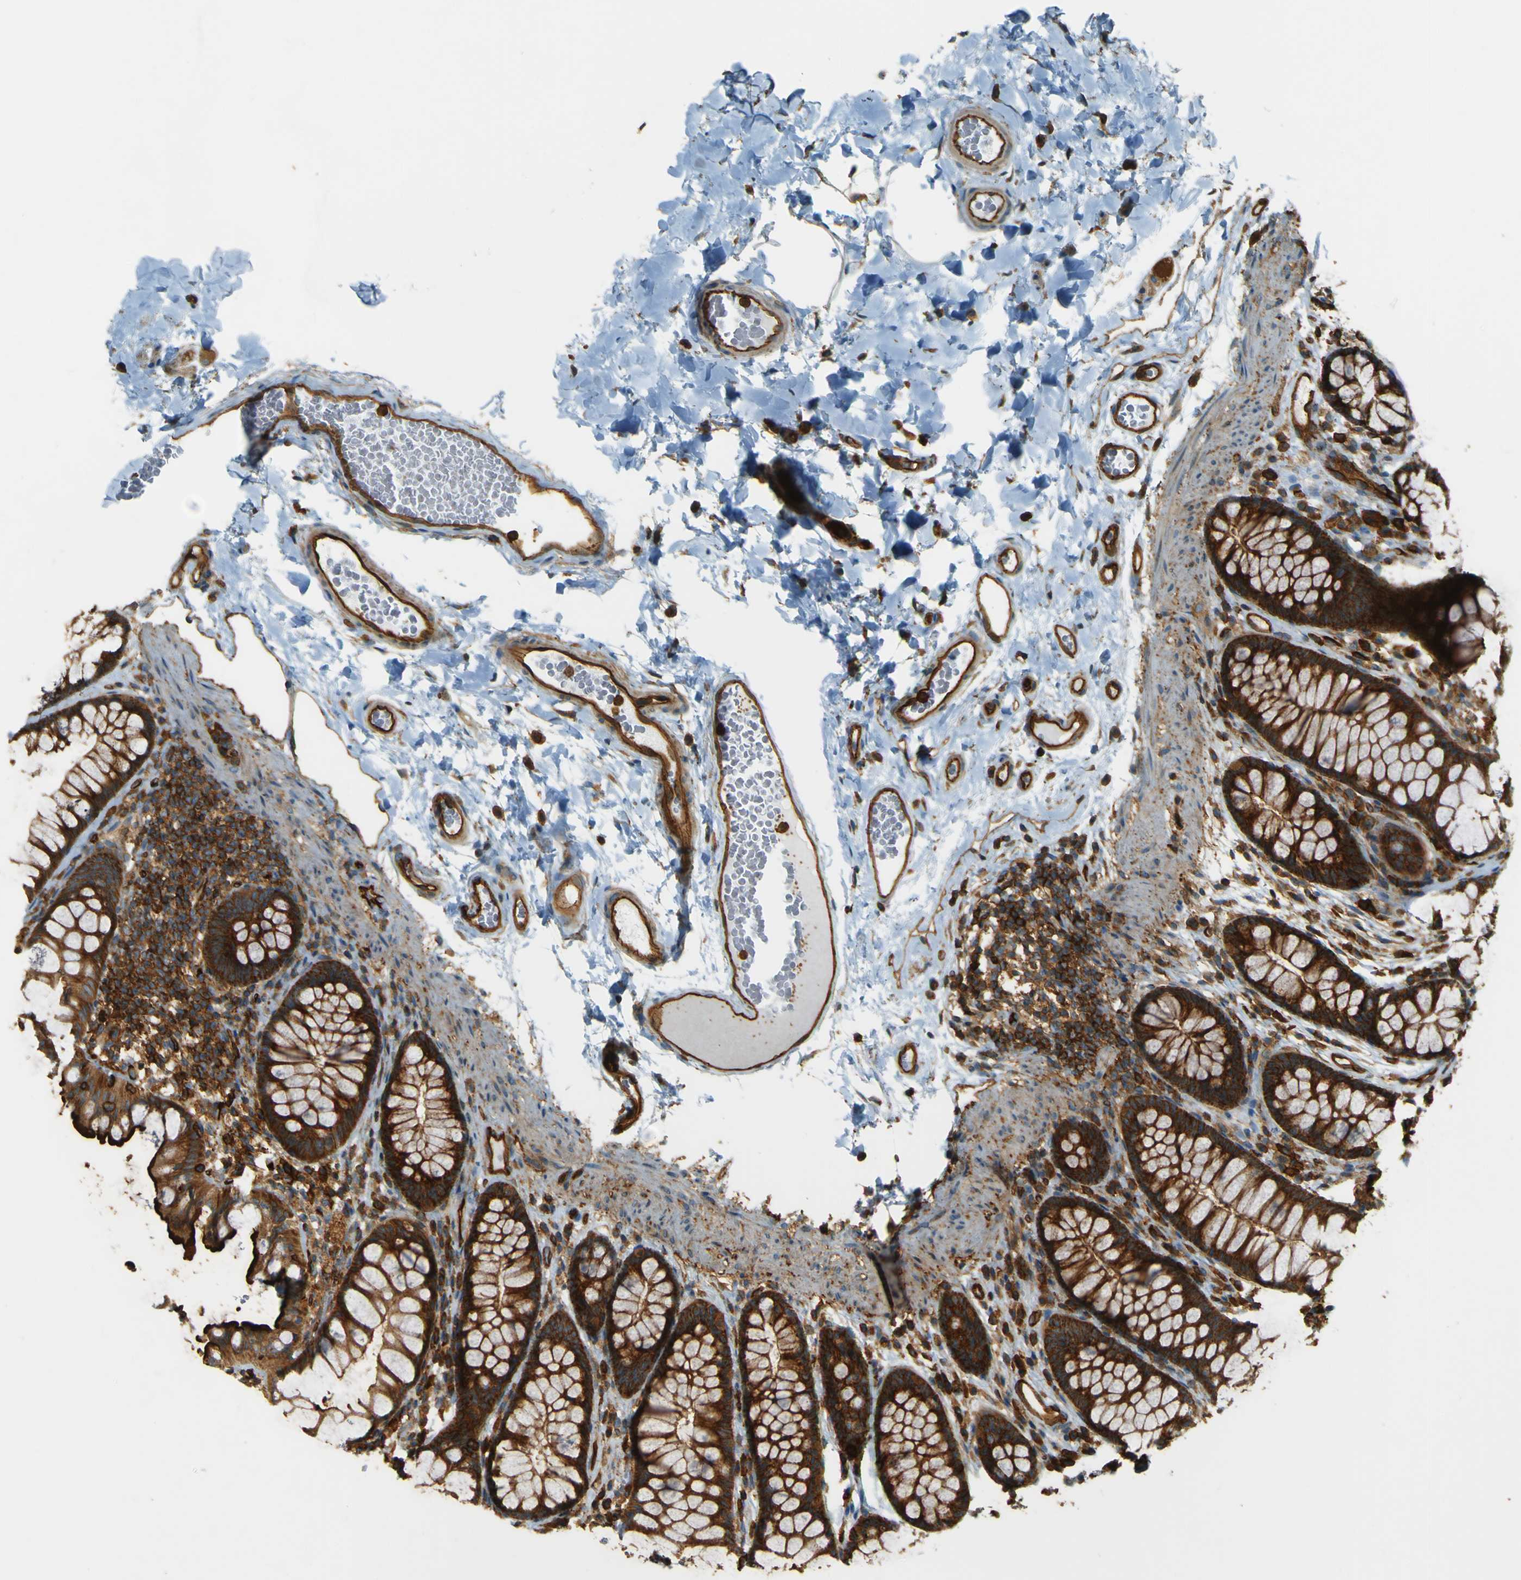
{"staining": {"intensity": "strong", "quantity": ">75%", "location": "cytoplasmic/membranous"}, "tissue": "colon", "cell_type": "Endothelial cells", "image_type": "normal", "snomed": [{"axis": "morphology", "description": "Normal tissue, NOS"}, {"axis": "topography", "description": "Colon"}], "caption": "IHC micrograph of benign colon: human colon stained using immunohistochemistry (IHC) displays high levels of strong protein expression localized specifically in the cytoplasmic/membranous of endothelial cells, appearing as a cytoplasmic/membranous brown color.", "gene": "DNAJC5", "patient": {"sex": "female", "age": 55}}